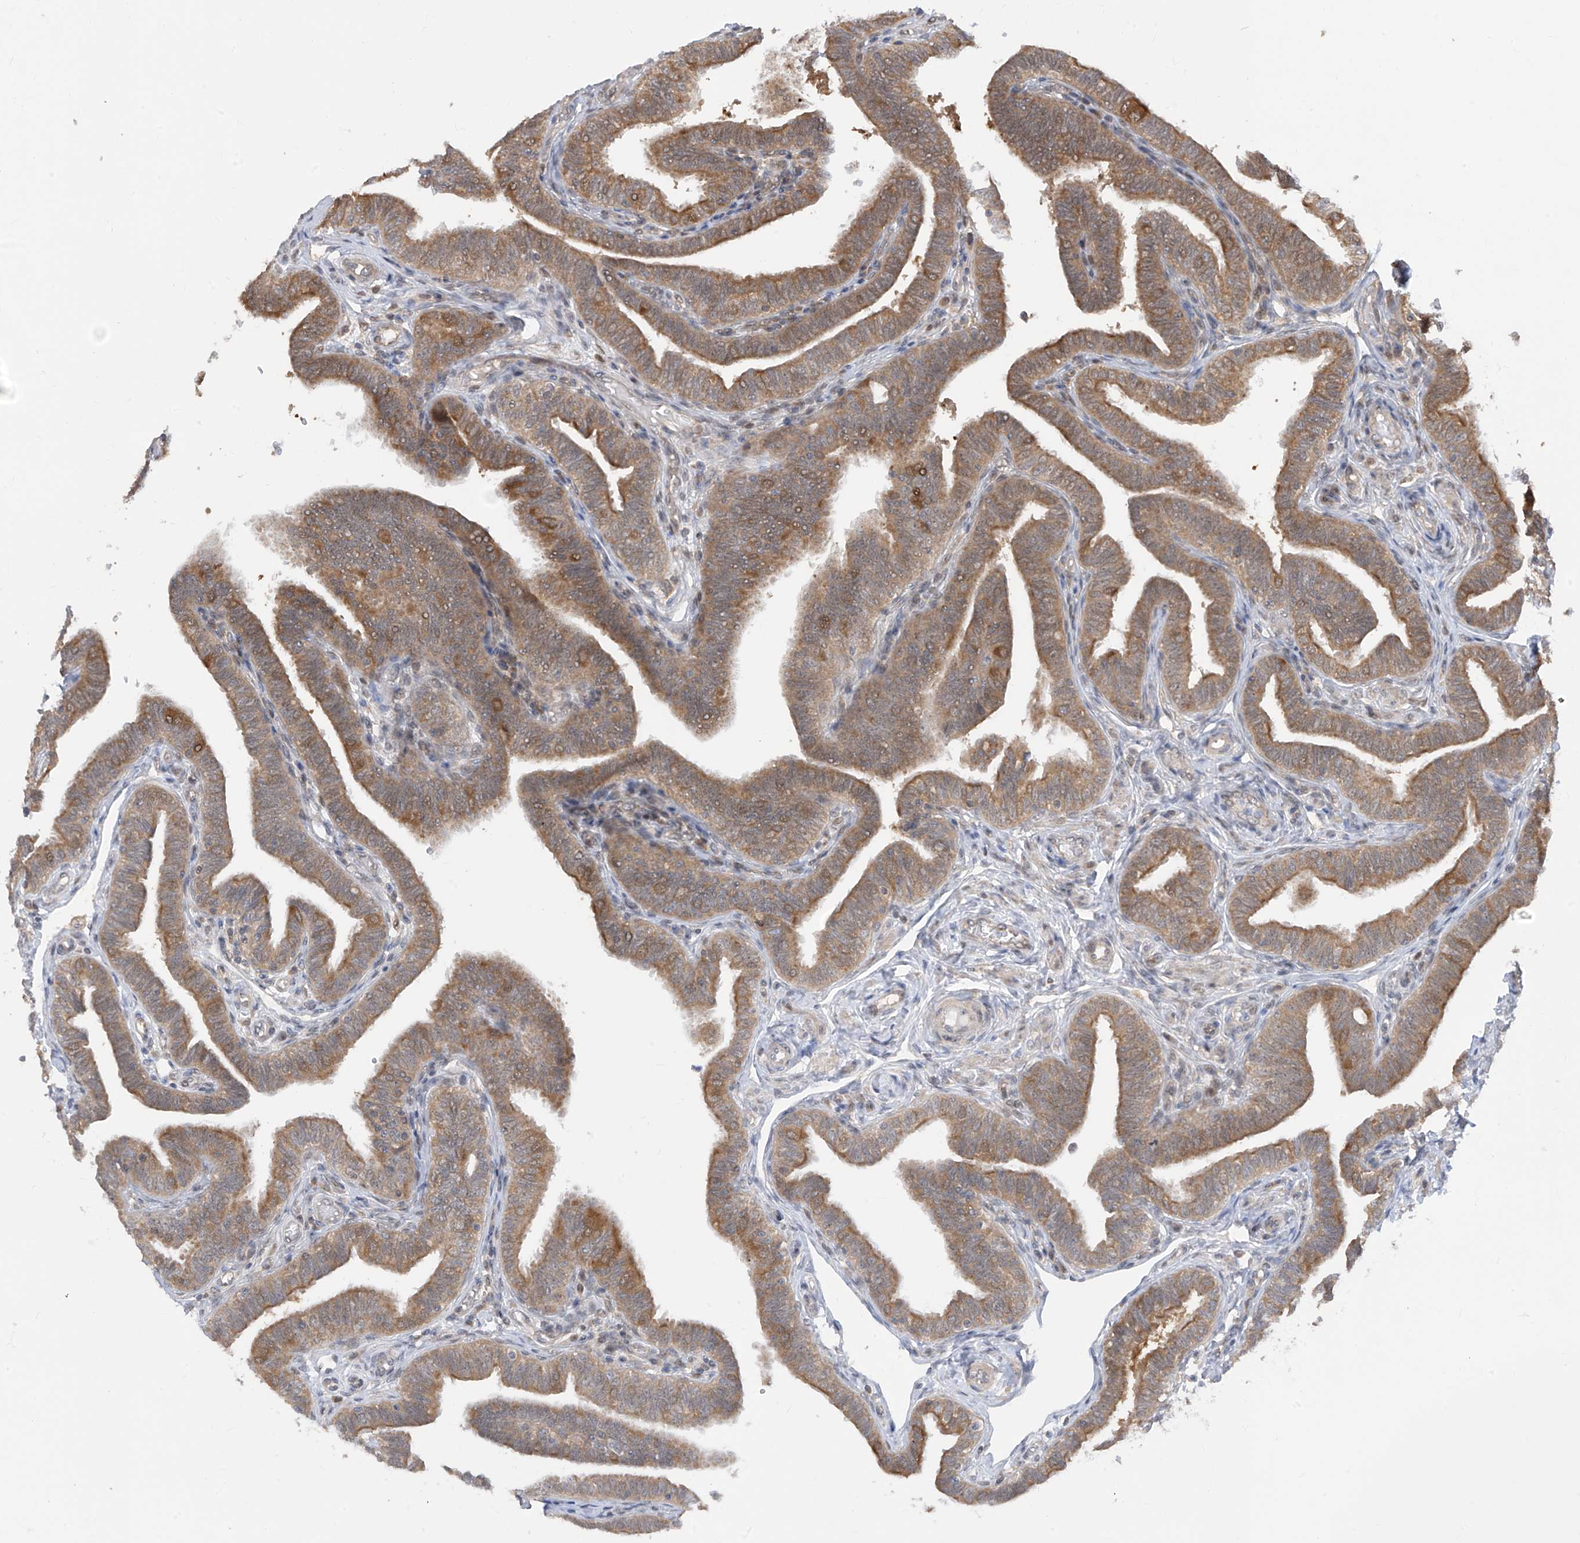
{"staining": {"intensity": "moderate", "quantity": ">75%", "location": "cytoplasmic/membranous"}, "tissue": "fallopian tube", "cell_type": "Glandular cells", "image_type": "normal", "snomed": [{"axis": "morphology", "description": "Normal tissue, NOS"}, {"axis": "topography", "description": "Fallopian tube"}], "caption": "Immunohistochemical staining of unremarkable human fallopian tube demonstrates medium levels of moderate cytoplasmic/membranous expression in about >75% of glandular cells.", "gene": "TTC38", "patient": {"sex": "female", "age": 39}}